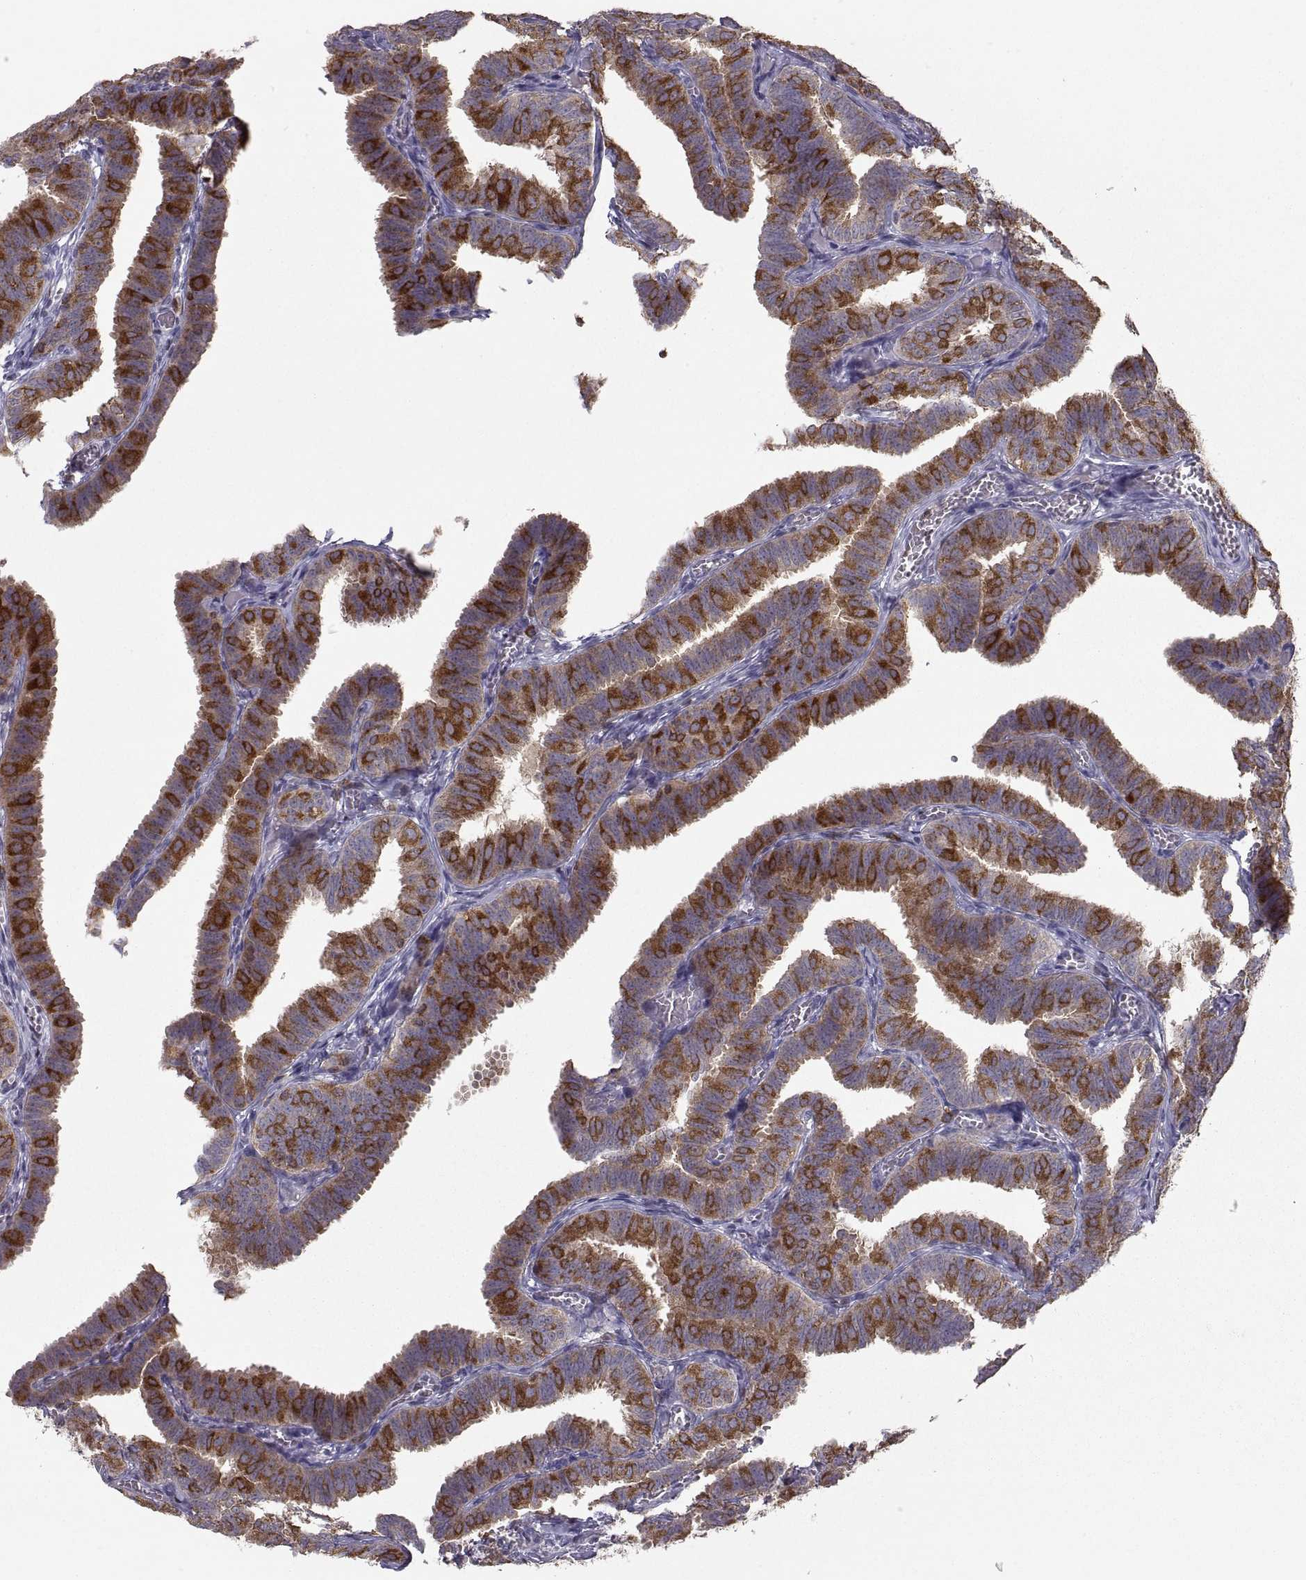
{"staining": {"intensity": "strong", "quantity": "25%-75%", "location": "cytoplasmic/membranous"}, "tissue": "fallopian tube", "cell_type": "Glandular cells", "image_type": "normal", "snomed": [{"axis": "morphology", "description": "Normal tissue, NOS"}, {"axis": "topography", "description": "Fallopian tube"}], "caption": "Human fallopian tube stained for a protein (brown) displays strong cytoplasmic/membranous positive positivity in approximately 25%-75% of glandular cells.", "gene": "EZR", "patient": {"sex": "female", "age": 25}}